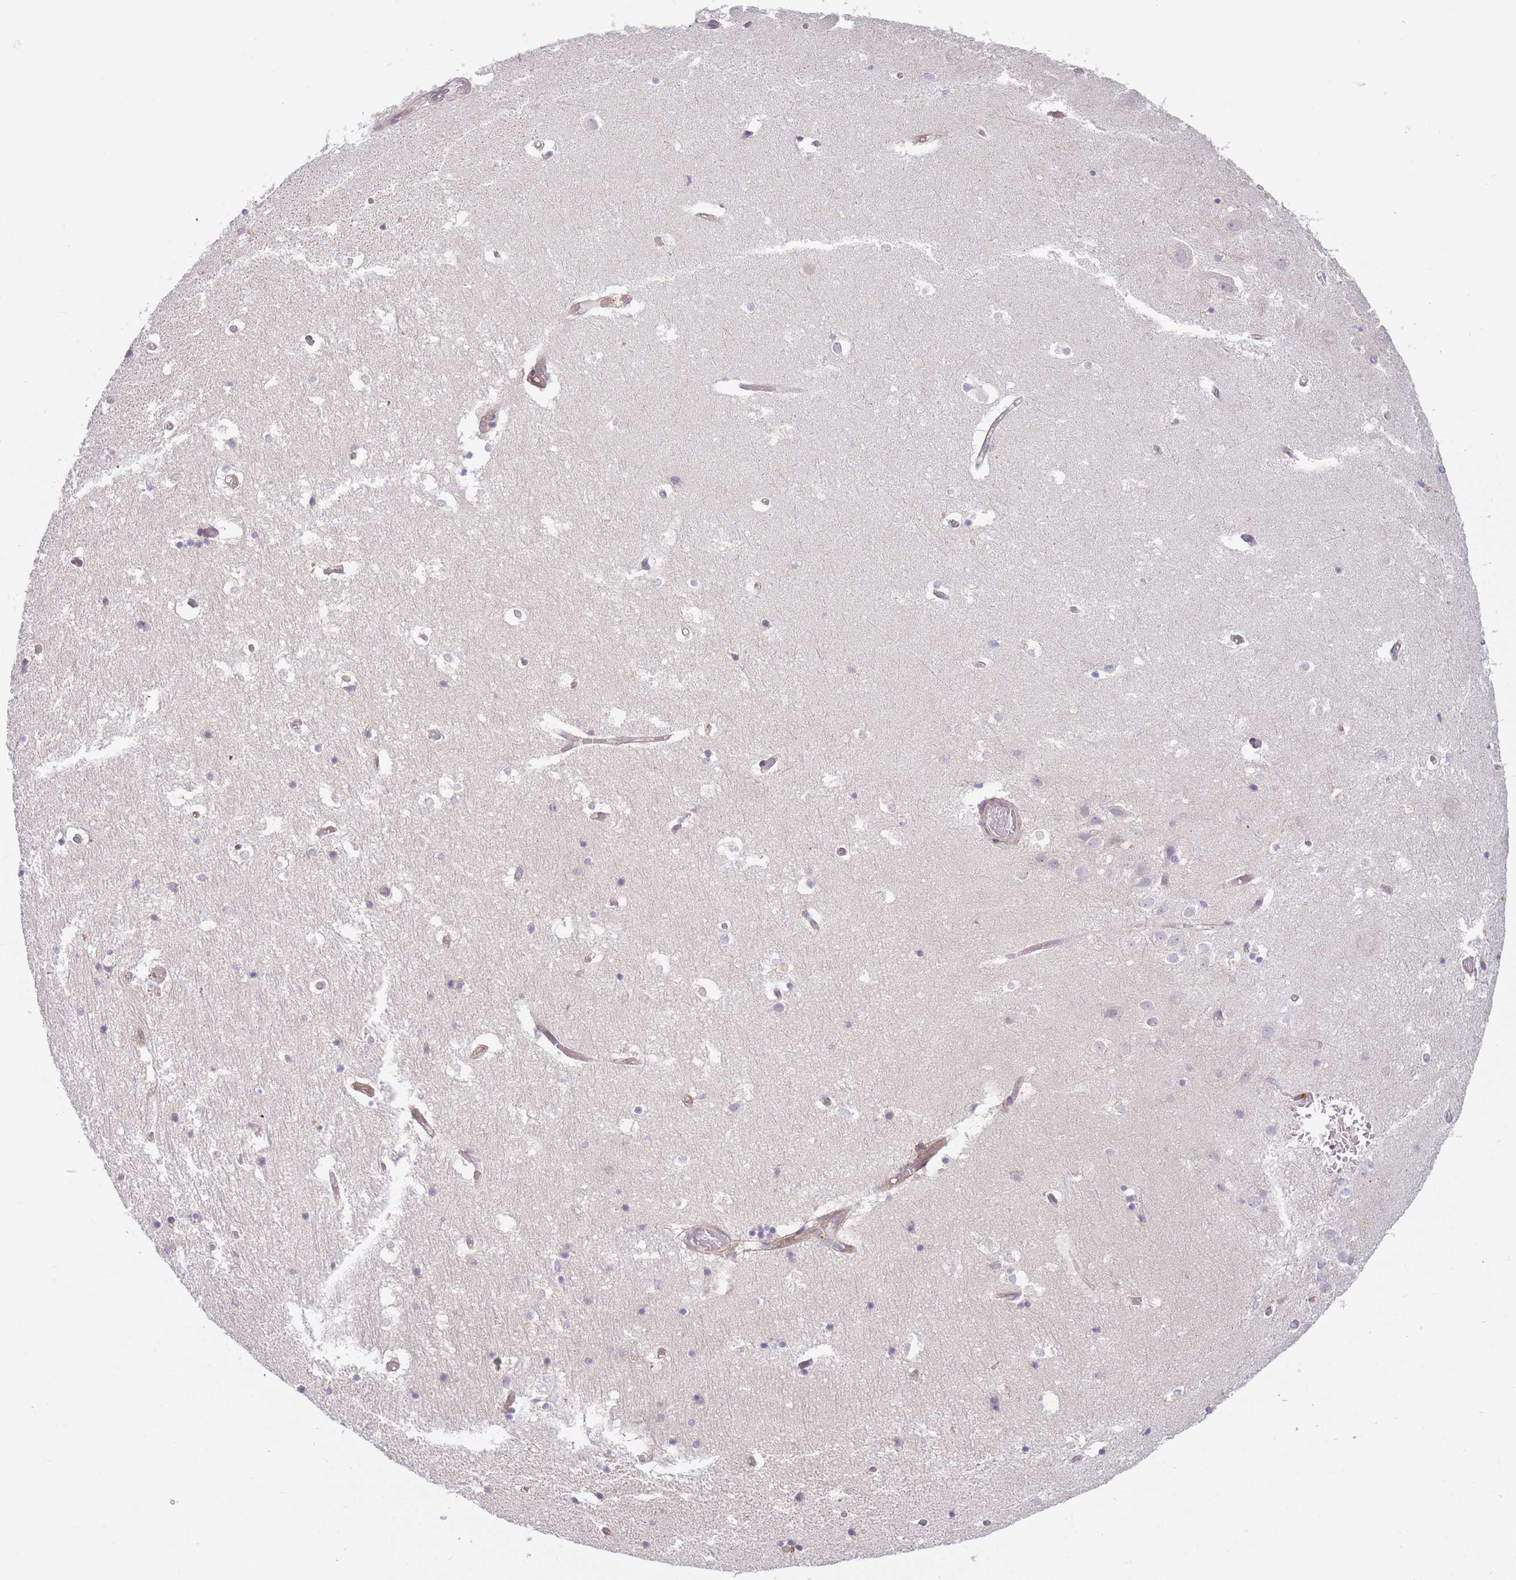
{"staining": {"intensity": "negative", "quantity": "none", "location": "none"}, "tissue": "hippocampus", "cell_type": "Glial cells", "image_type": "normal", "snomed": [{"axis": "morphology", "description": "Normal tissue, NOS"}, {"axis": "topography", "description": "Hippocampus"}], "caption": "This is a micrograph of IHC staining of unremarkable hippocampus, which shows no staining in glial cells. (DAB IHC with hematoxylin counter stain).", "gene": "WDR93", "patient": {"sex": "female", "age": 52}}